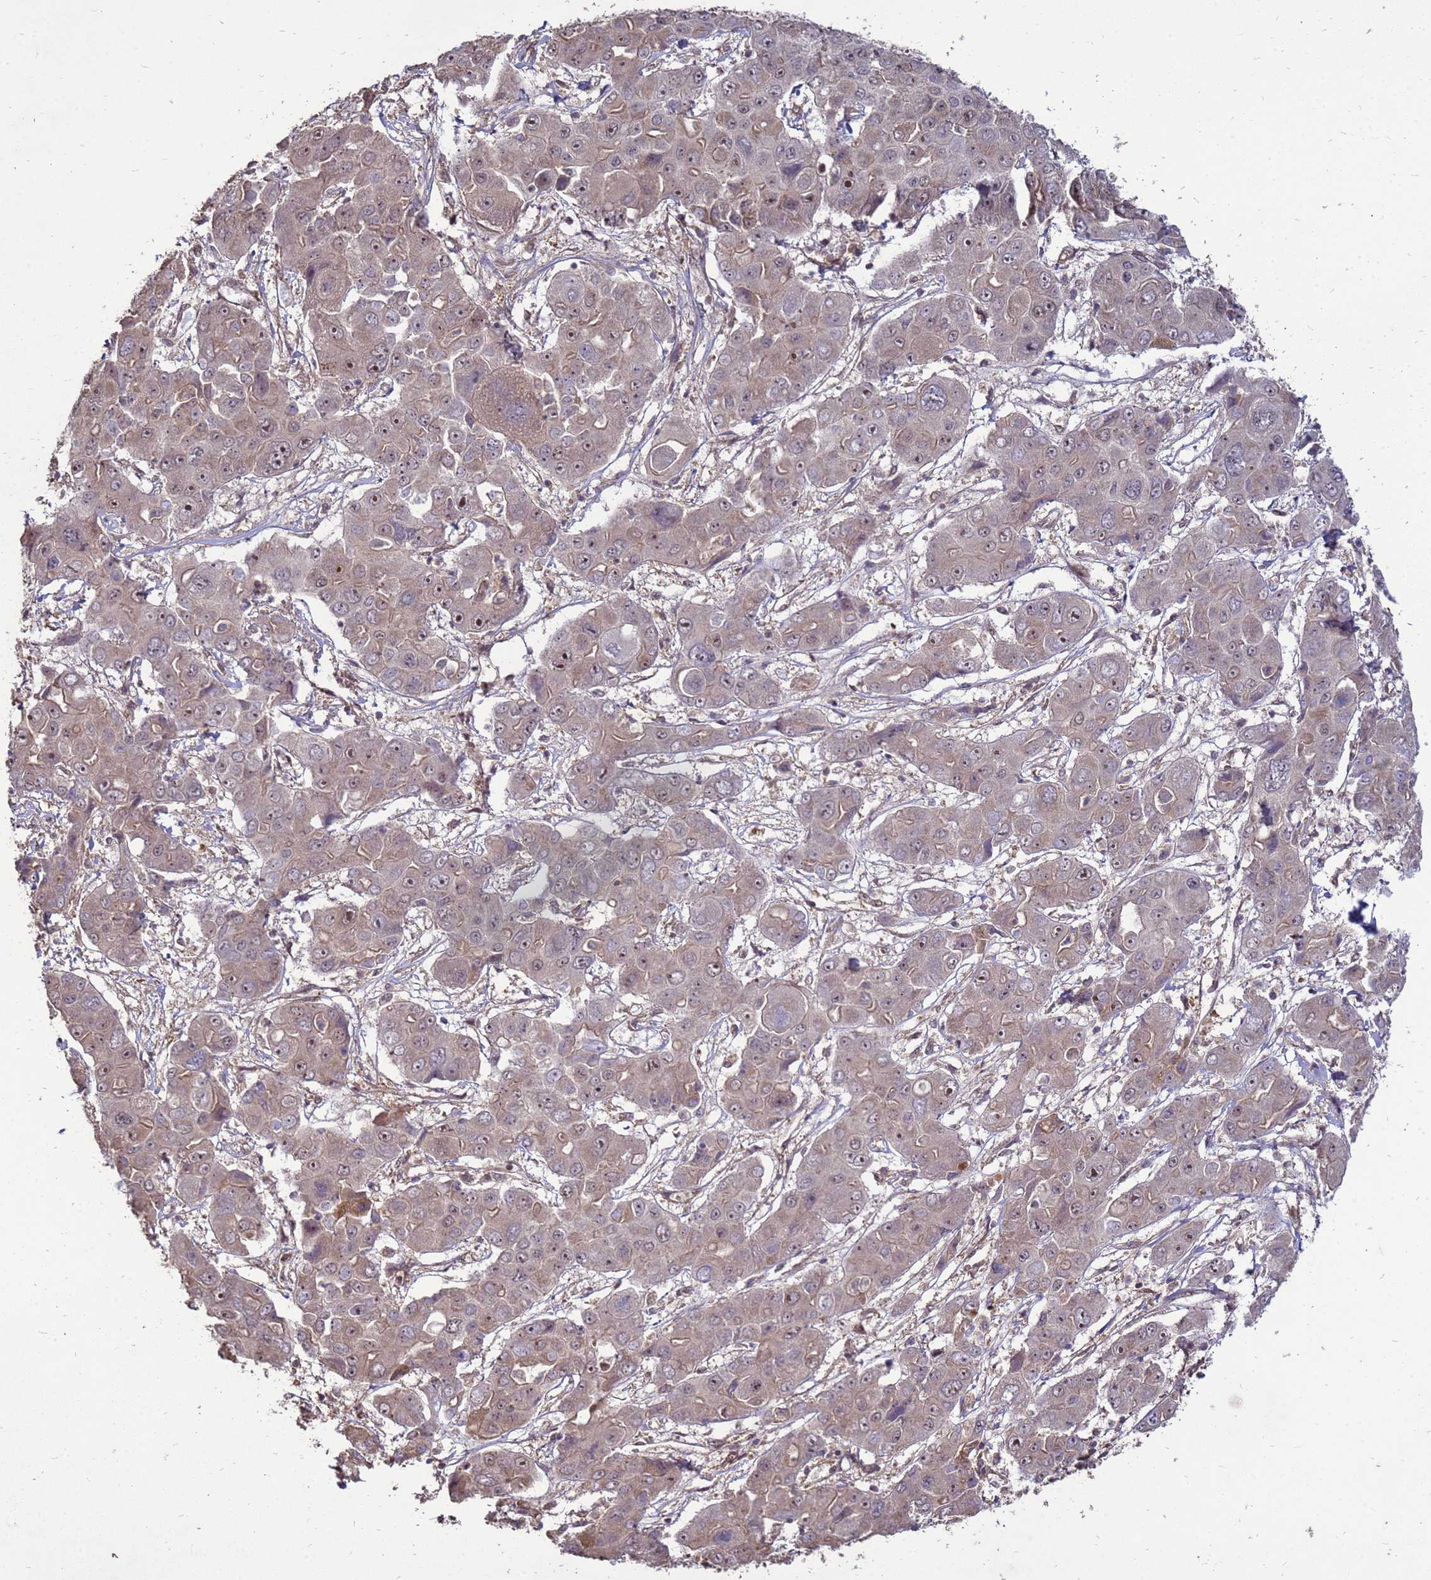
{"staining": {"intensity": "moderate", "quantity": "<25%", "location": "cytoplasmic/membranous,nuclear"}, "tissue": "liver cancer", "cell_type": "Tumor cells", "image_type": "cancer", "snomed": [{"axis": "morphology", "description": "Cholangiocarcinoma"}, {"axis": "topography", "description": "Liver"}], "caption": "Tumor cells show moderate cytoplasmic/membranous and nuclear staining in approximately <25% of cells in liver cancer.", "gene": "CRBN", "patient": {"sex": "male", "age": 67}}